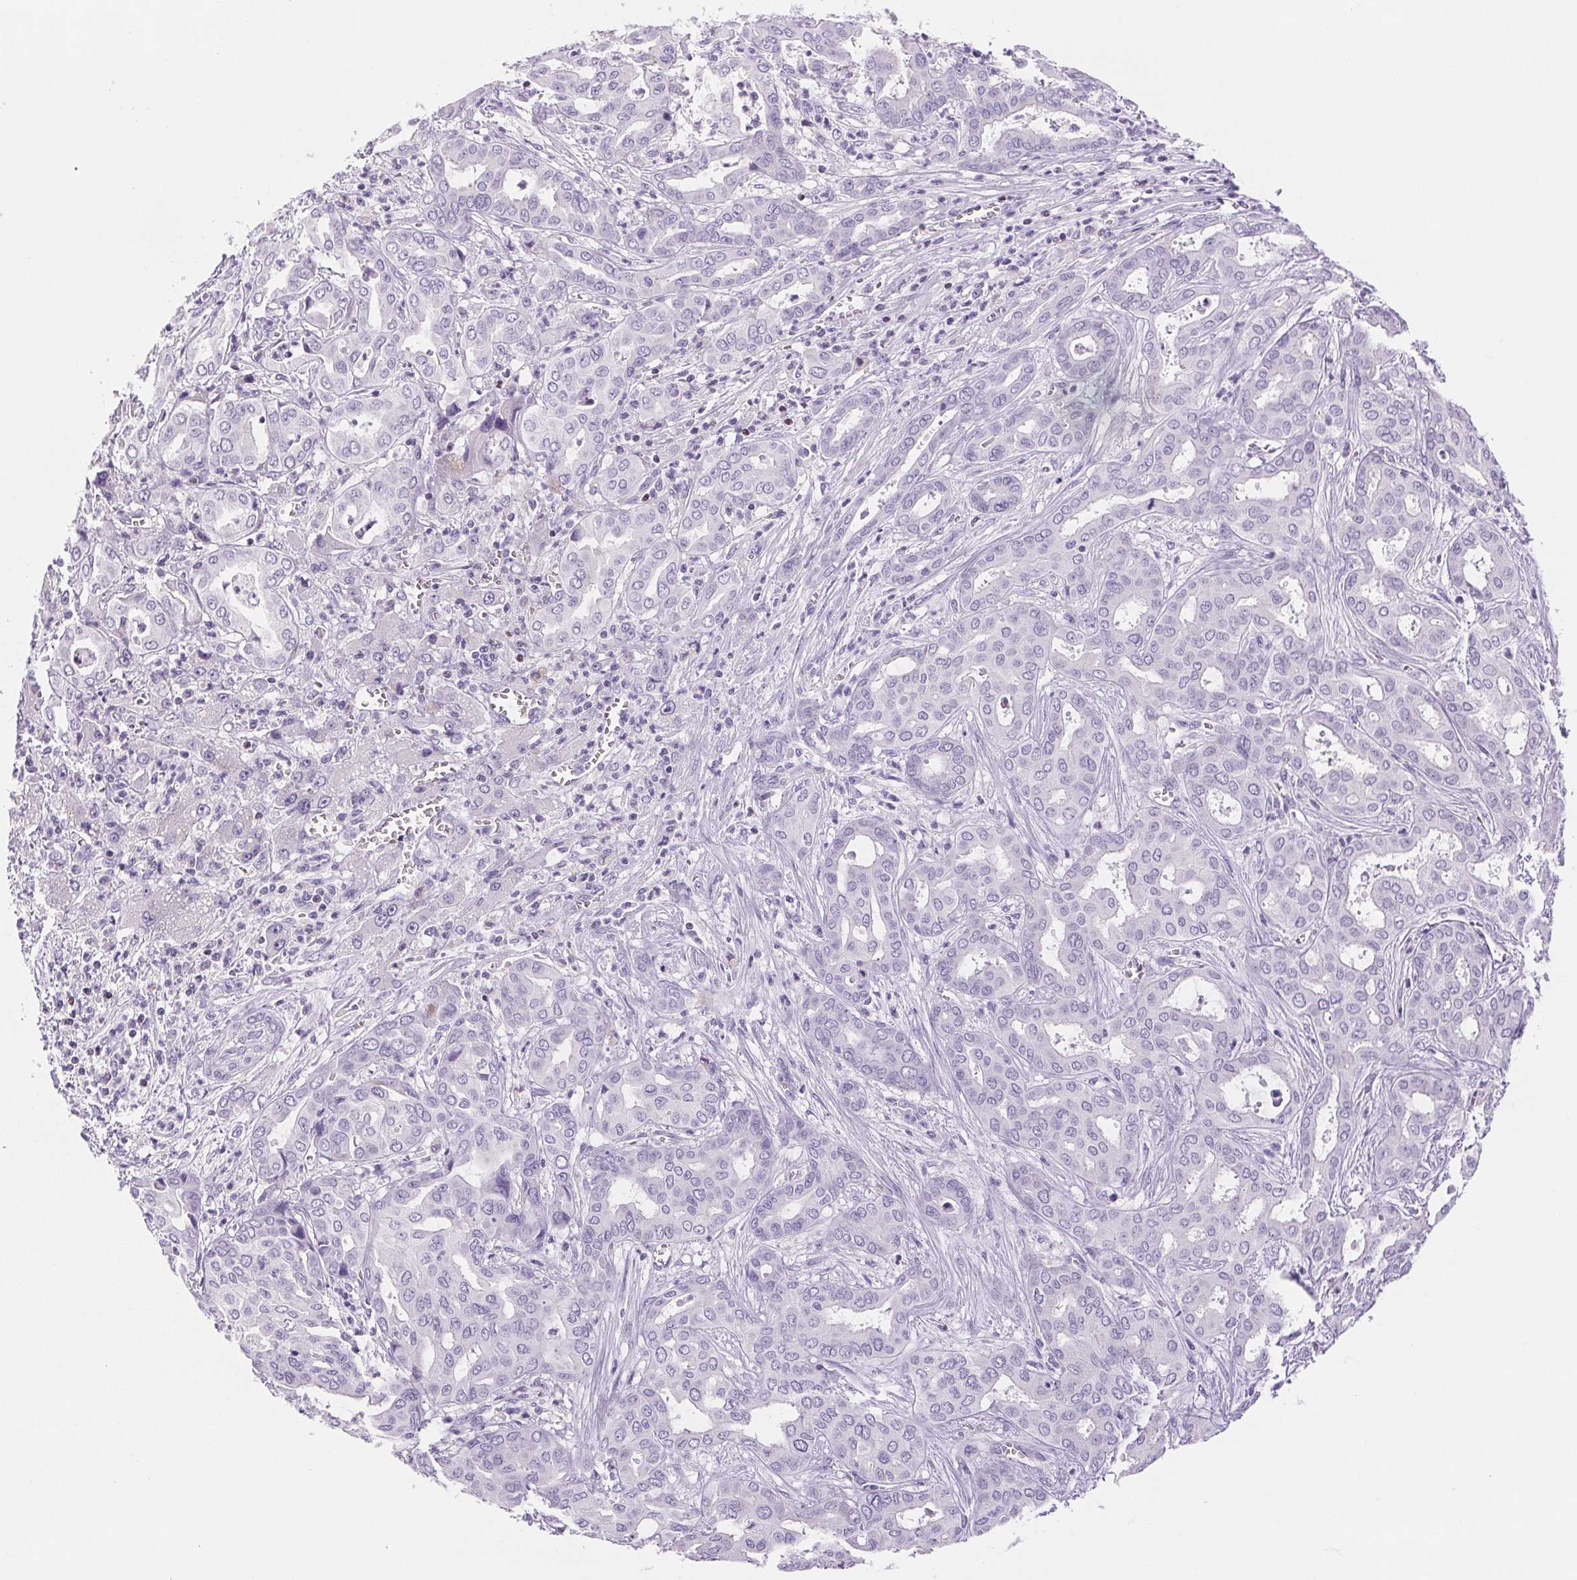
{"staining": {"intensity": "negative", "quantity": "none", "location": "none"}, "tissue": "liver cancer", "cell_type": "Tumor cells", "image_type": "cancer", "snomed": [{"axis": "morphology", "description": "Cholangiocarcinoma"}, {"axis": "topography", "description": "Liver"}], "caption": "Liver cholangiocarcinoma was stained to show a protein in brown. There is no significant expression in tumor cells.", "gene": "BEND2", "patient": {"sex": "female", "age": 64}}